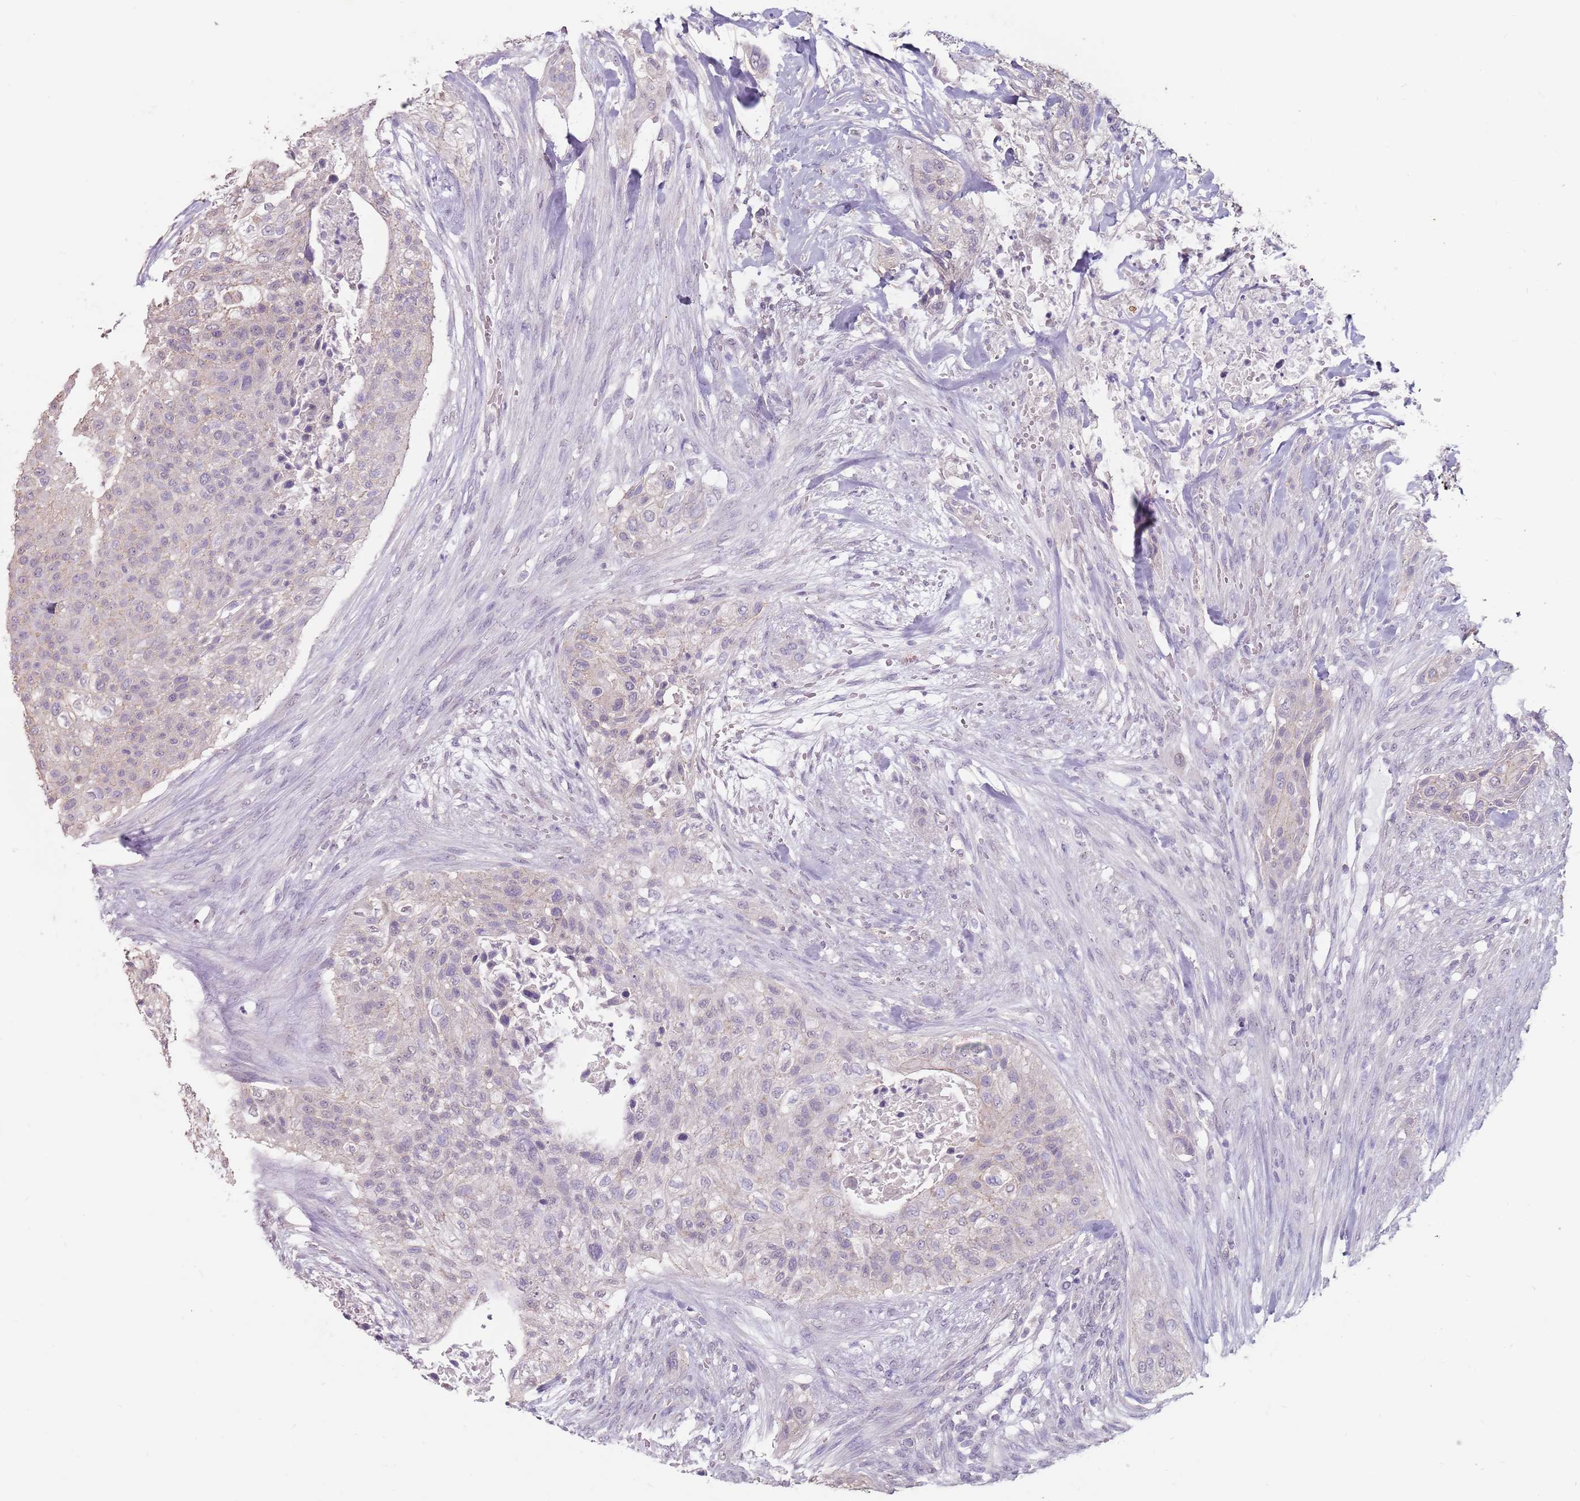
{"staining": {"intensity": "negative", "quantity": "none", "location": "none"}, "tissue": "urothelial cancer", "cell_type": "Tumor cells", "image_type": "cancer", "snomed": [{"axis": "morphology", "description": "Urothelial carcinoma, High grade"}, {"axis": "topography", "description": "Urinary bladder"}], "caption": "Immunohistochemistry (IHC) of human high-grade urothelial carcinoma reveals no positivity in tumor cells. (DAB (3,3'-diaminobenzidine) immunohistochemistry with hematoxylin counter stain).", "gene": "STYK1", "patient": {"sex": "male", "age": 35}}